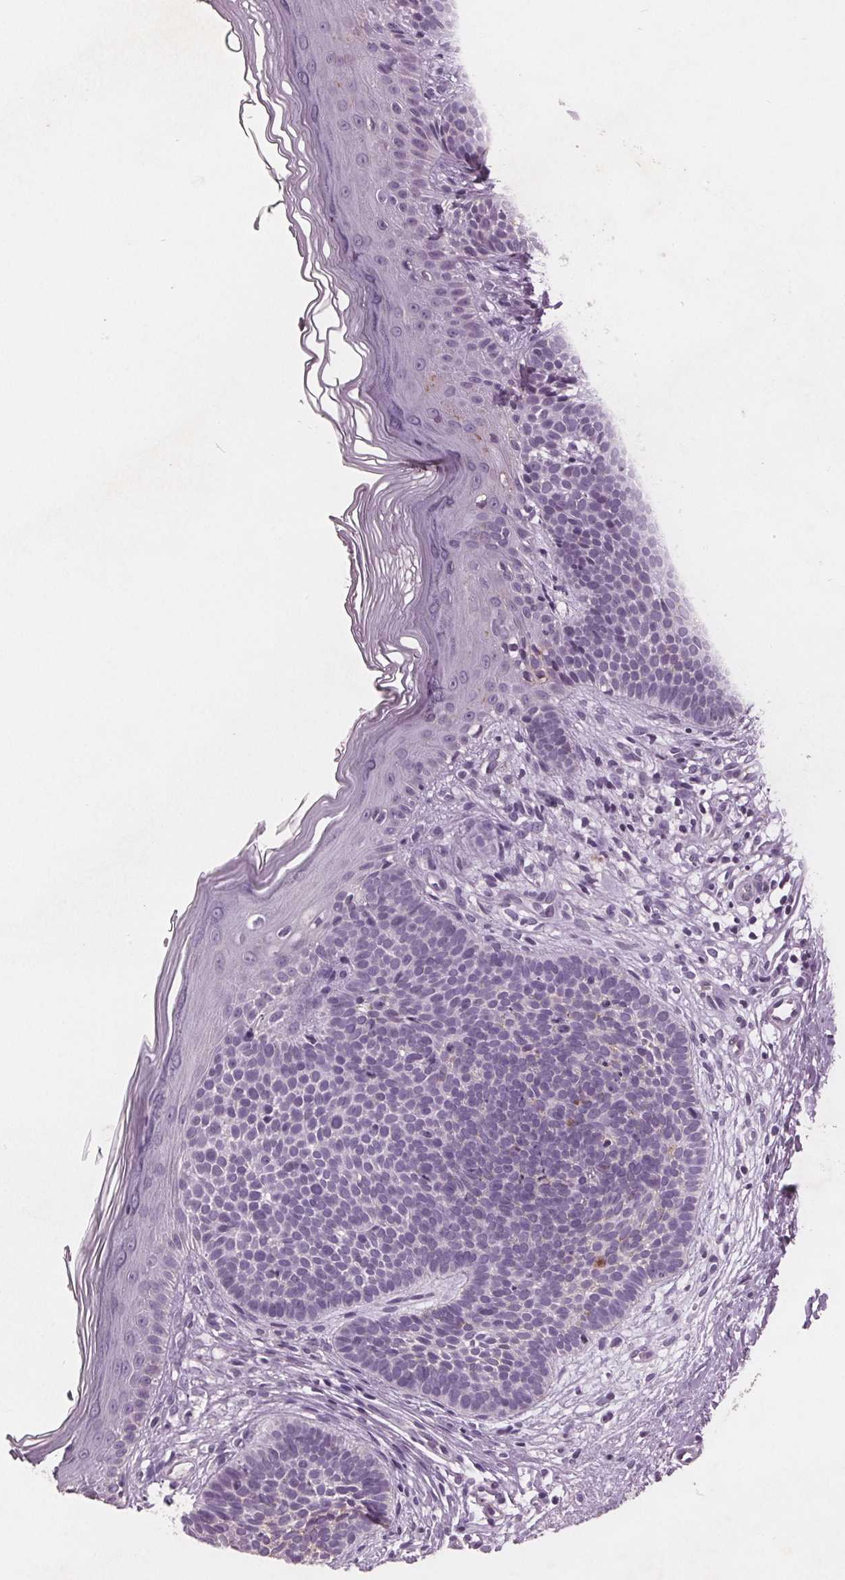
{"staining": {"intensity": "negative", "quantity": "none", "location": "none"}, "tissue": "skin cancer", "cell_type": "Tumor cells", "image_type": "cancer", "snomed": [{"axis": "morphology", "description": "Basal cell carcinoma"}, {"axis": "topography", "description": "Skin"}], "caption": "A photomicrograph of skin cancer (basal cell carcinoma) stained for a protein exhibits no brown staining in tumor cells.", "gene": "PTPN14", "patient": {"sex": "female", "age": 70}}